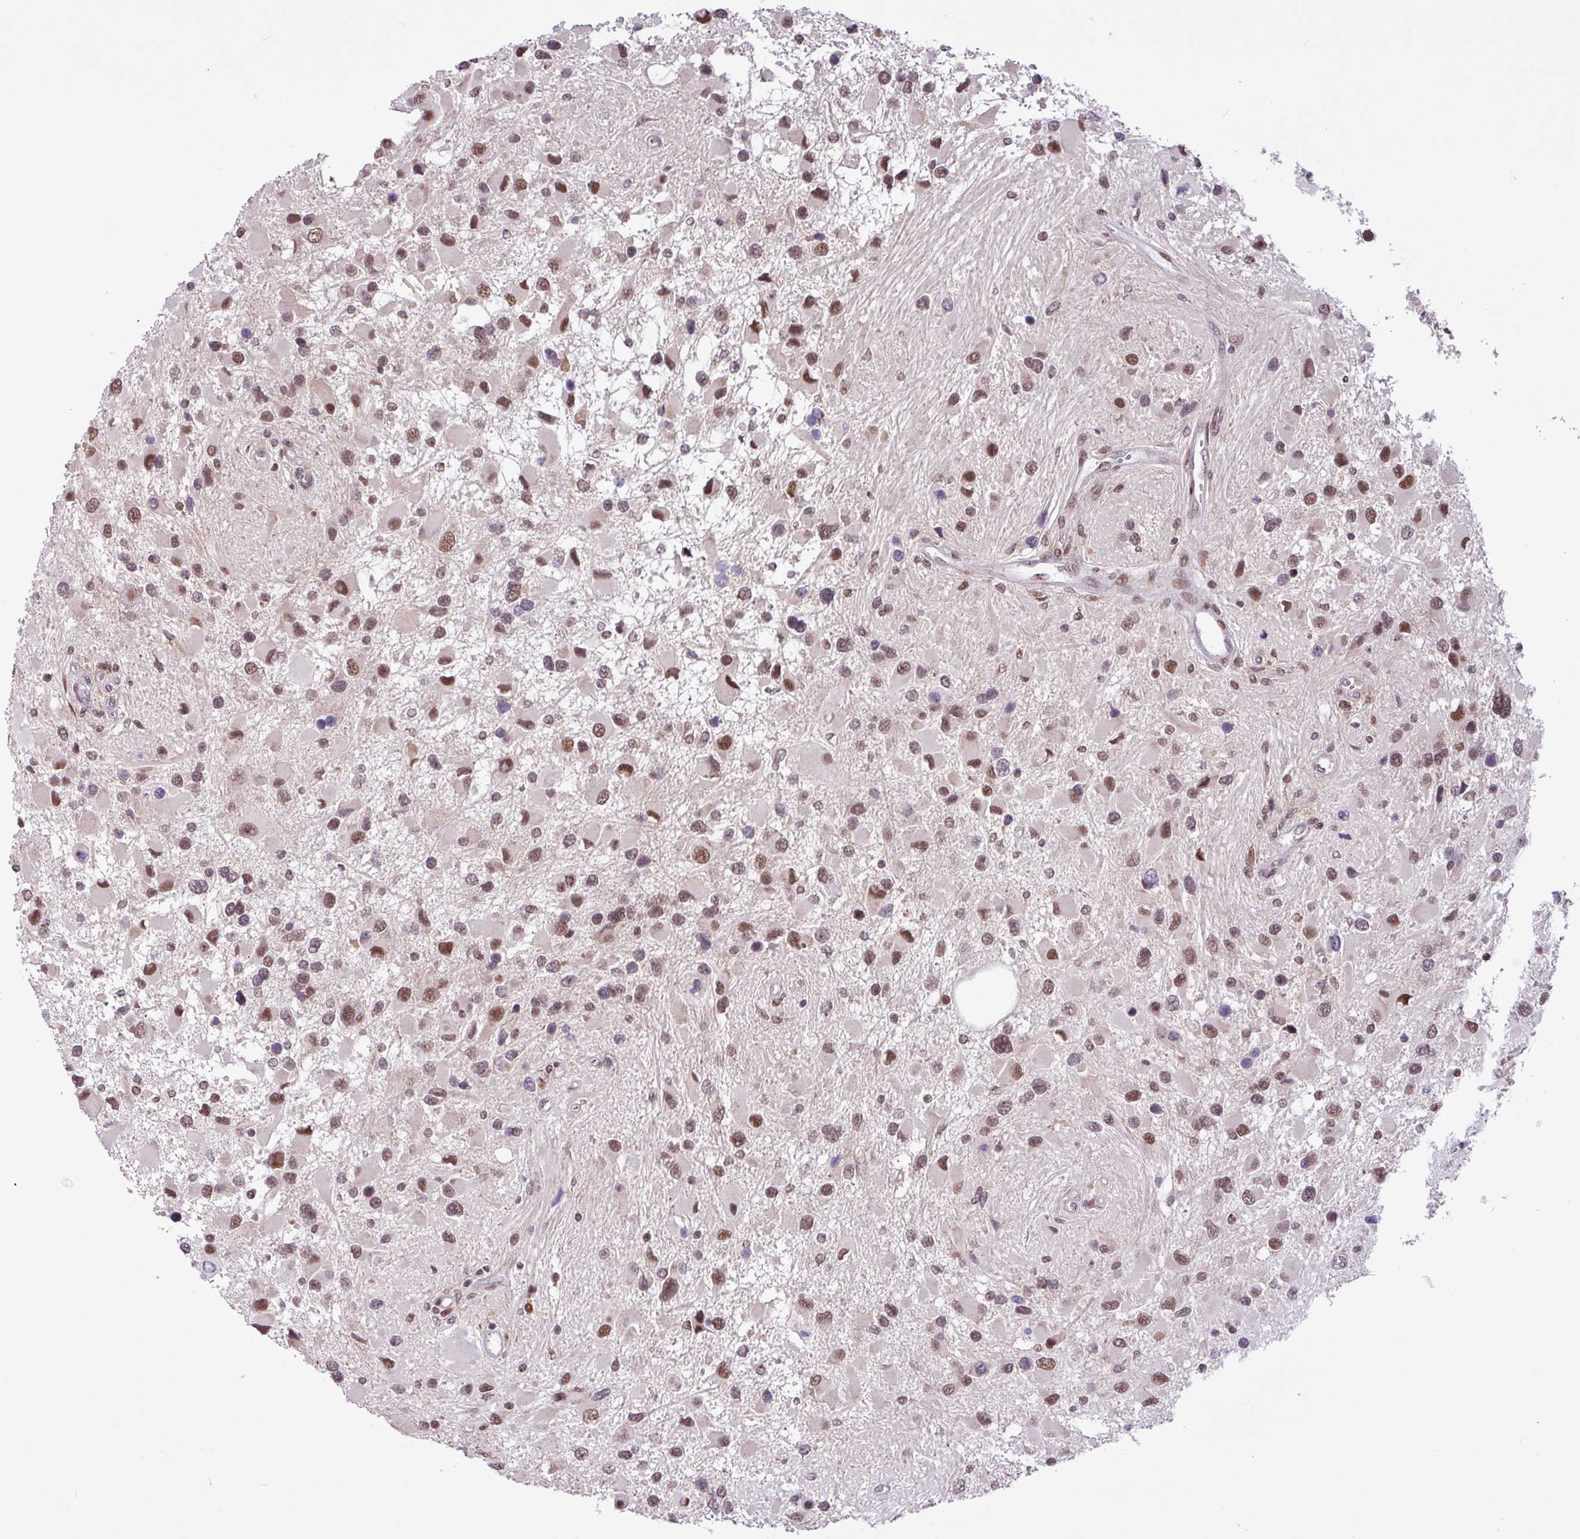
{"staining": {"intensity": "moderate", "quantity": ">75%", "location": "nuclear"}, "tissue": "glioma", "cell_type": "Tumor cells", "image_type": "cancer", "snomed": [{"axis": "morphology", "description": "Glioma, malignant, High grade"}, {"axis": "topography", "description": "Brain"}], "caption": "Protein expression analysis of human malignant glioma (high-grade) reveals moderate nuclear staining in about >75% of tumor cells. Immunohistochemistry (ihc) stains the protein in brown and the nuclei are stained blue.", "gene": "BRD3", "patient": {"sex": "male", "age": 53}}